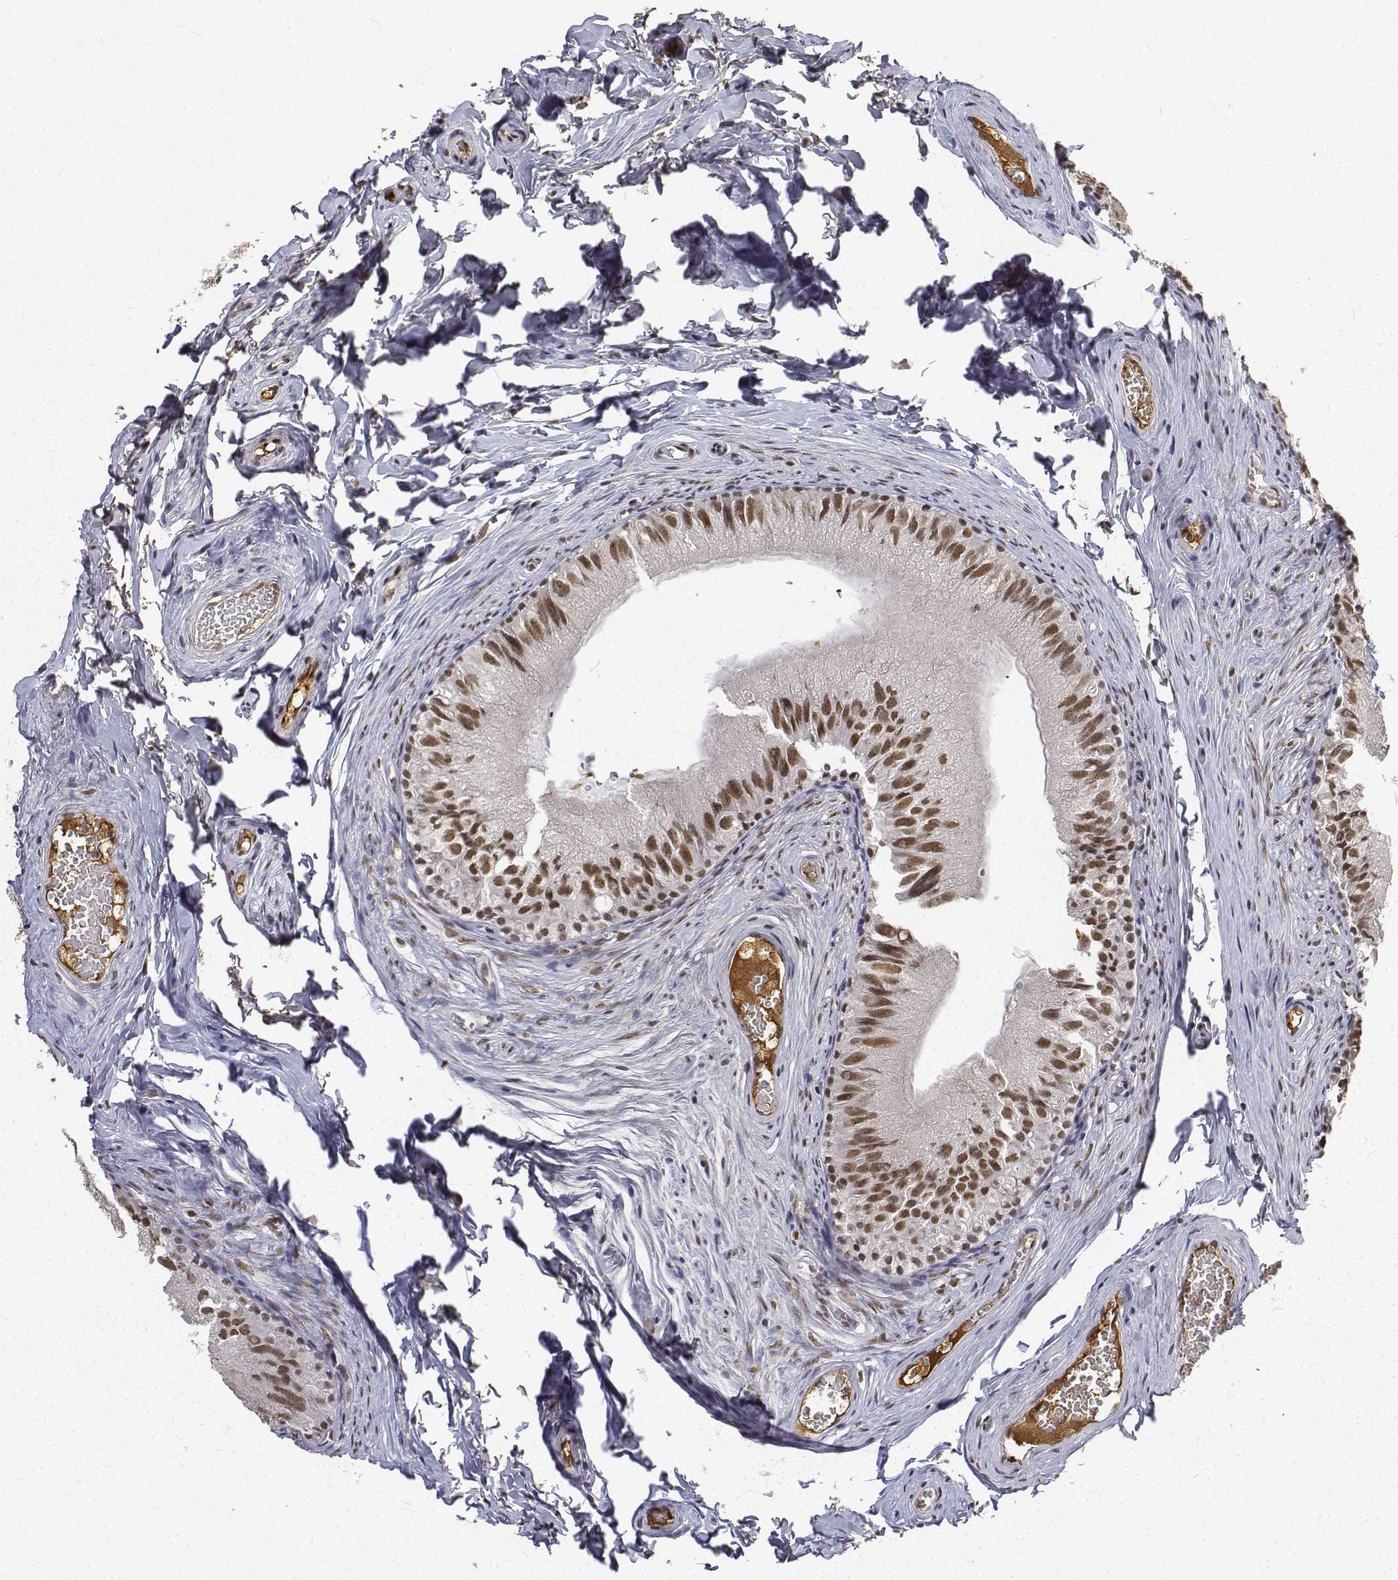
{"staining": {"intensity": "moderate", "quantity": ">75%", "location": "nuclear"}, "tissue": "epididymis", "cell_type": "Glandular cells", "image_type": "normal", "snomed": [{"axis": "morphology", "description": "Normal tissue, NOS"}, {"axis": "topography", "description": "Epididymis"}], "caption": "Epididymis stained with DAB IHC demonstrates medium levels of moderate nuclear staining in about >75% of glandular cells.", "gene": "ATRX", "patient": {"sex": "male", "age": 45}}